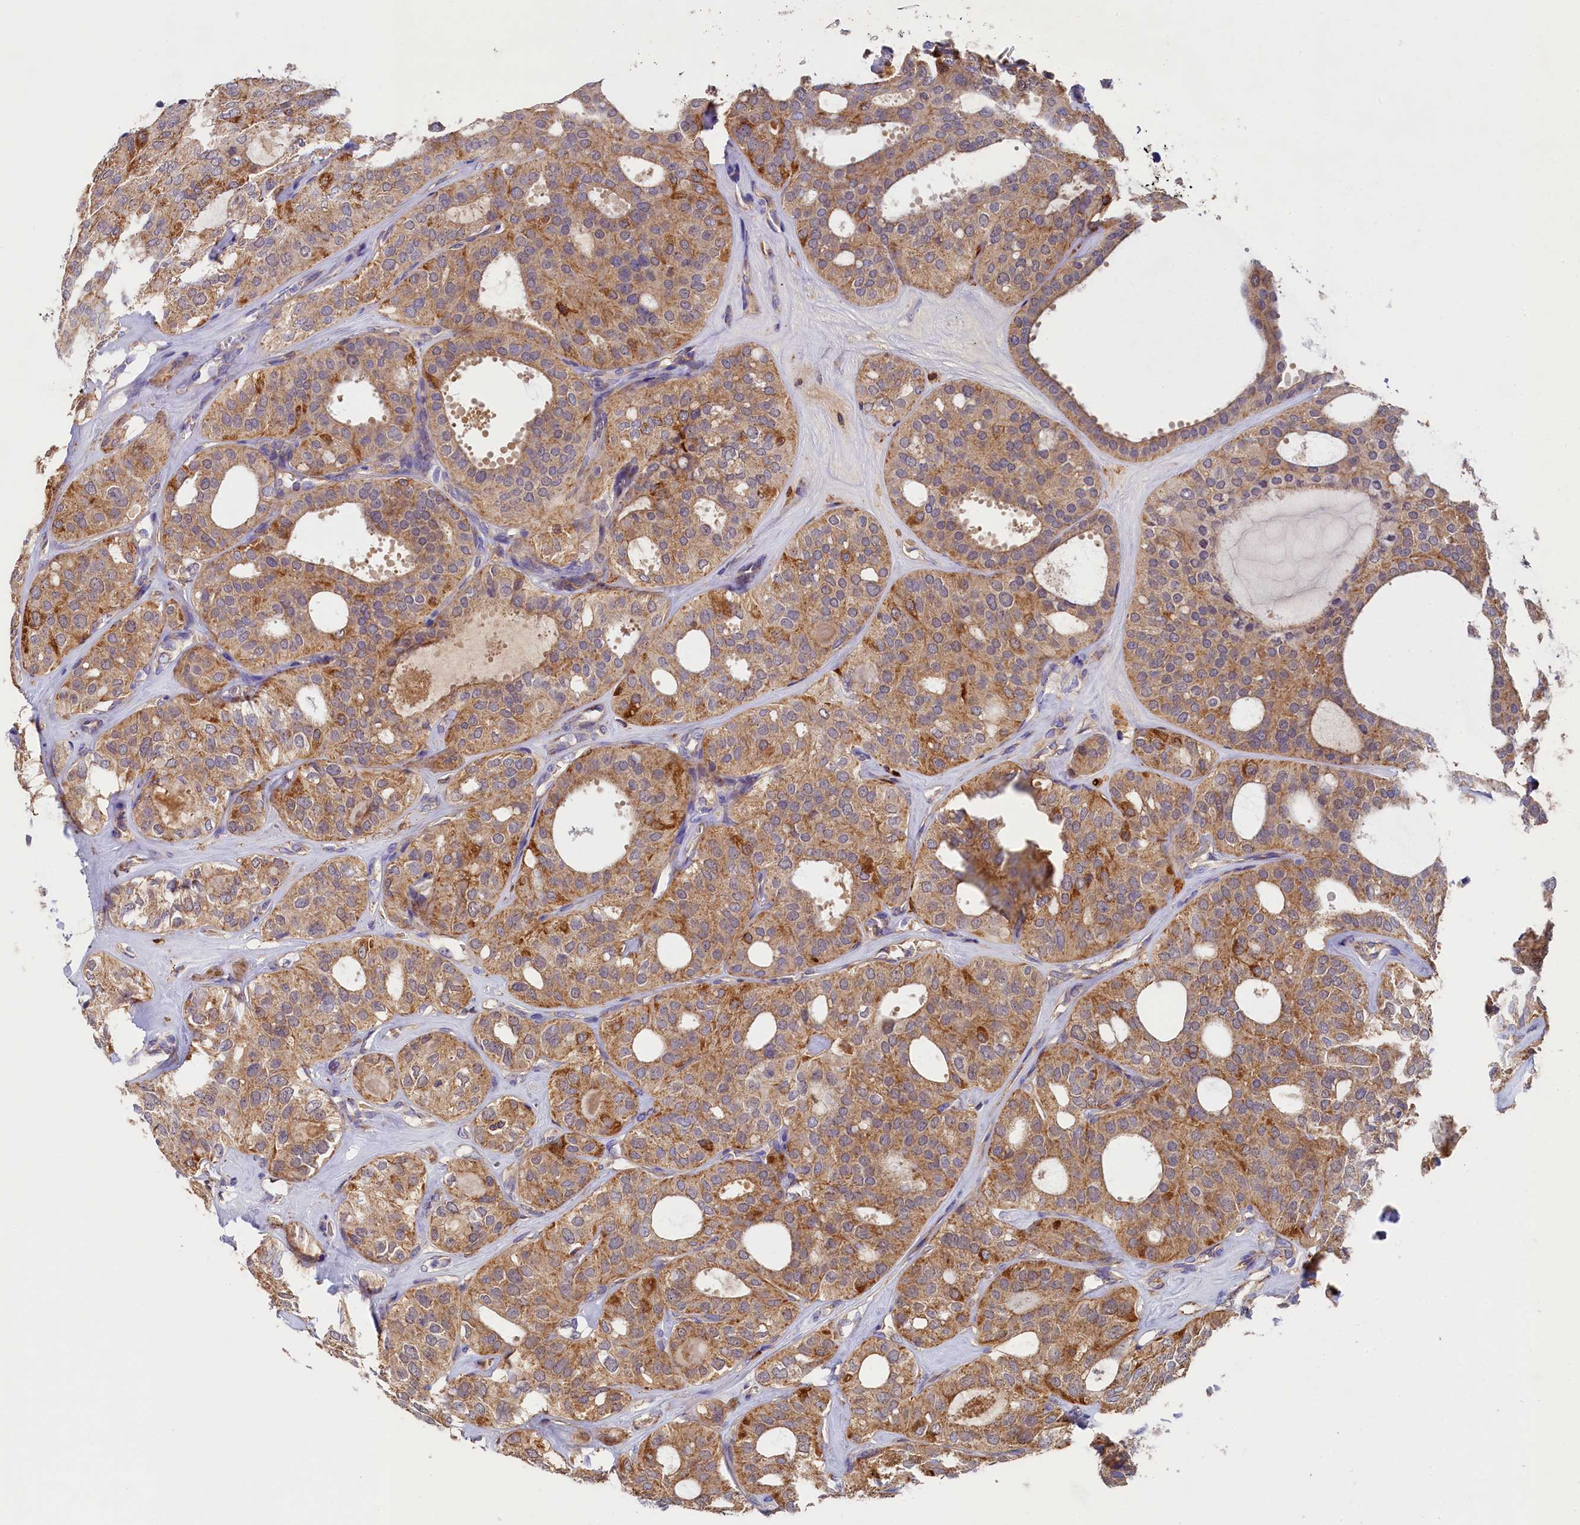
{"staining": {"intensity": "moderate", "quantity": ">75%", "location": "cytoplasmic/membranous"}, "tissue": "thyroid cancer", "cell_type": "Tumor cells", "image_type": "cancer", "snomed": [{"axis": "morphology", "description": "Follicular adenoma carcinoma, NOS"}, {"axis": "topography", "description": "Thyroid gland"}], "caption": "Immunohistochemistry (IHC) micrograph of neoplastic tissue: human thyroid follicular adenoma carcinoma stained using IHC reveals medium levels of moderate protein expression localized specifically in the cytoplasmic/membranous of tumor cells, appearing as a cytoplasmic/membranous brown color.", "gene": "SEC31B", "patient": {"sex": "male", "age": 75}}